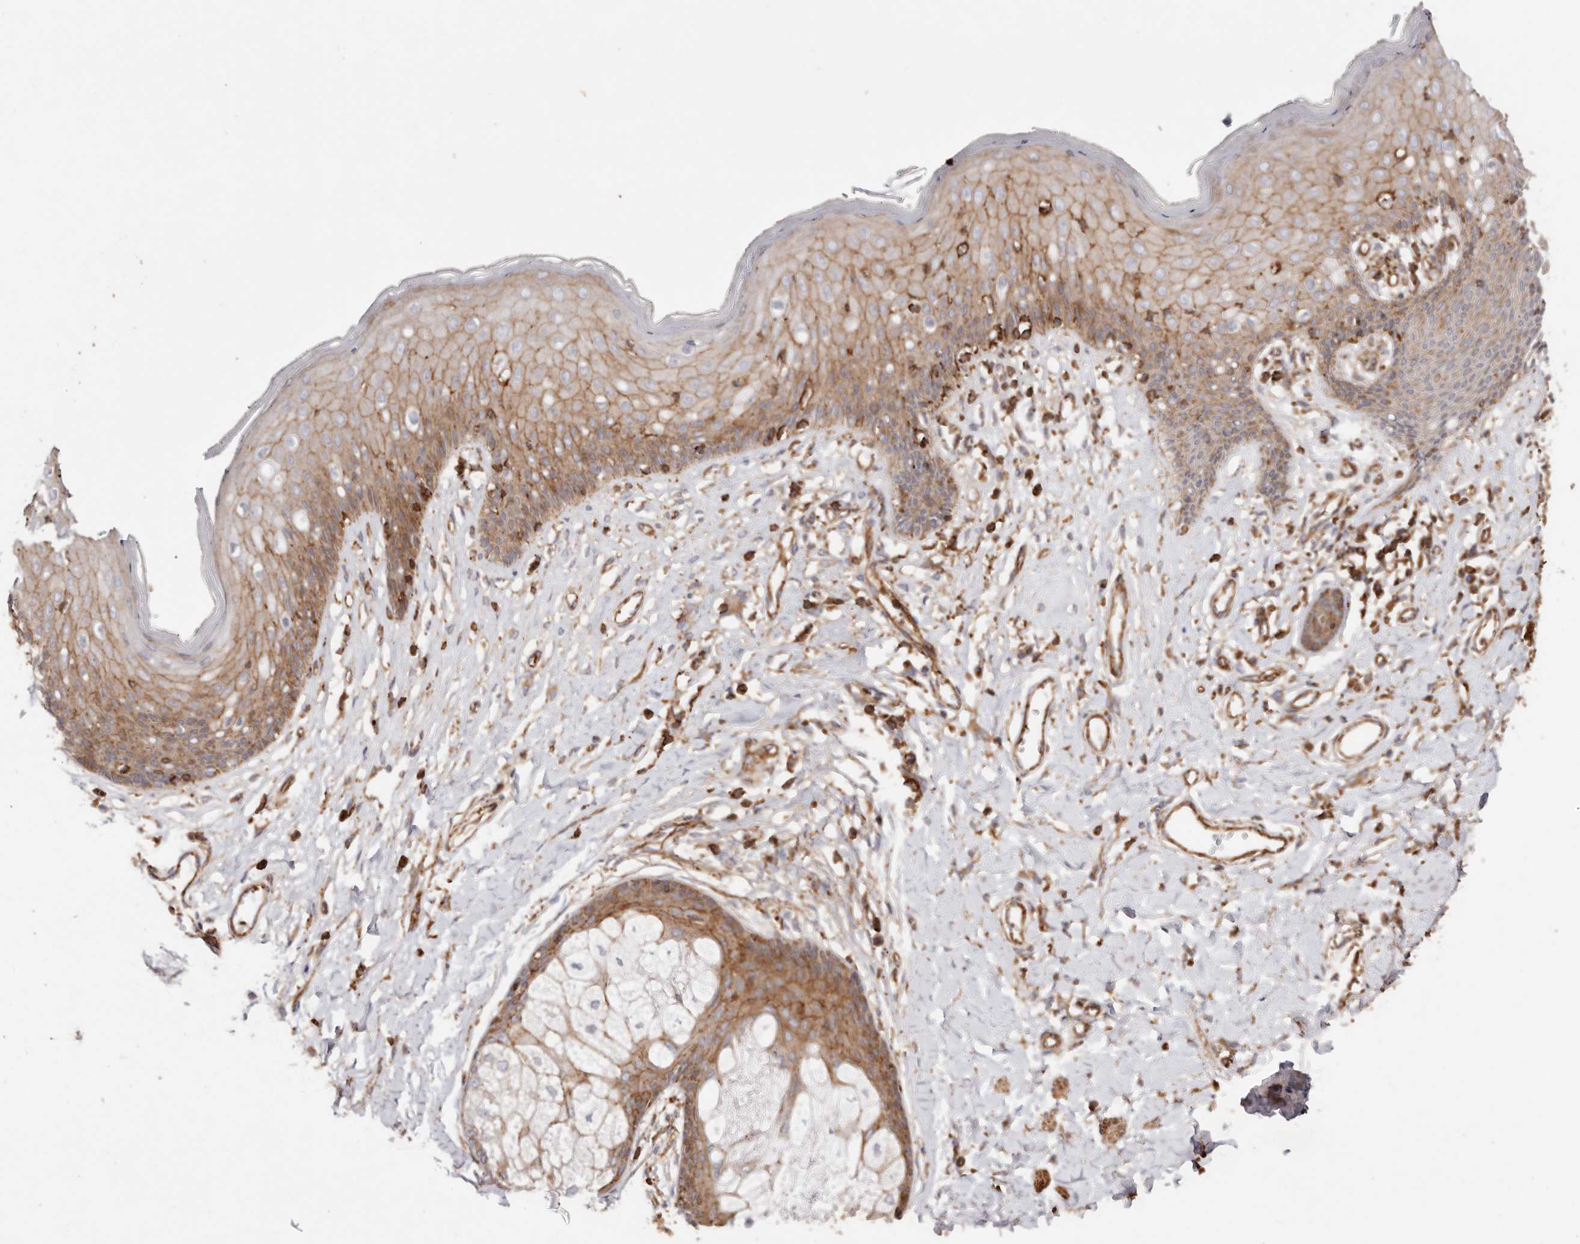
{"staining": {"intensity": "moderate", "quantity": "25%-75%", "location": "cytoplasmic/membranous"}, "tissue": "skin", "cell_type": "Epidermal cells", "image_type": "normal", "snomed": [{"axis": "morphology", "description": "Normal tissue, NOS"}, {"axis": "morphology", "description": "Squamous cell carcinoma, NOS"}, {"axis": "topography", "description": "Vulva"}], "caption": "DAB immunohistochemical staining of unremarkable human skin exhibits moderate cytoplasmic/membranous protein expression in about 25%-75% of epidermal cells. (IHC, brightfield microscopy, high magnification).", "gene": "PTPN22", "patient": {"sex": "female", "age": 85}}